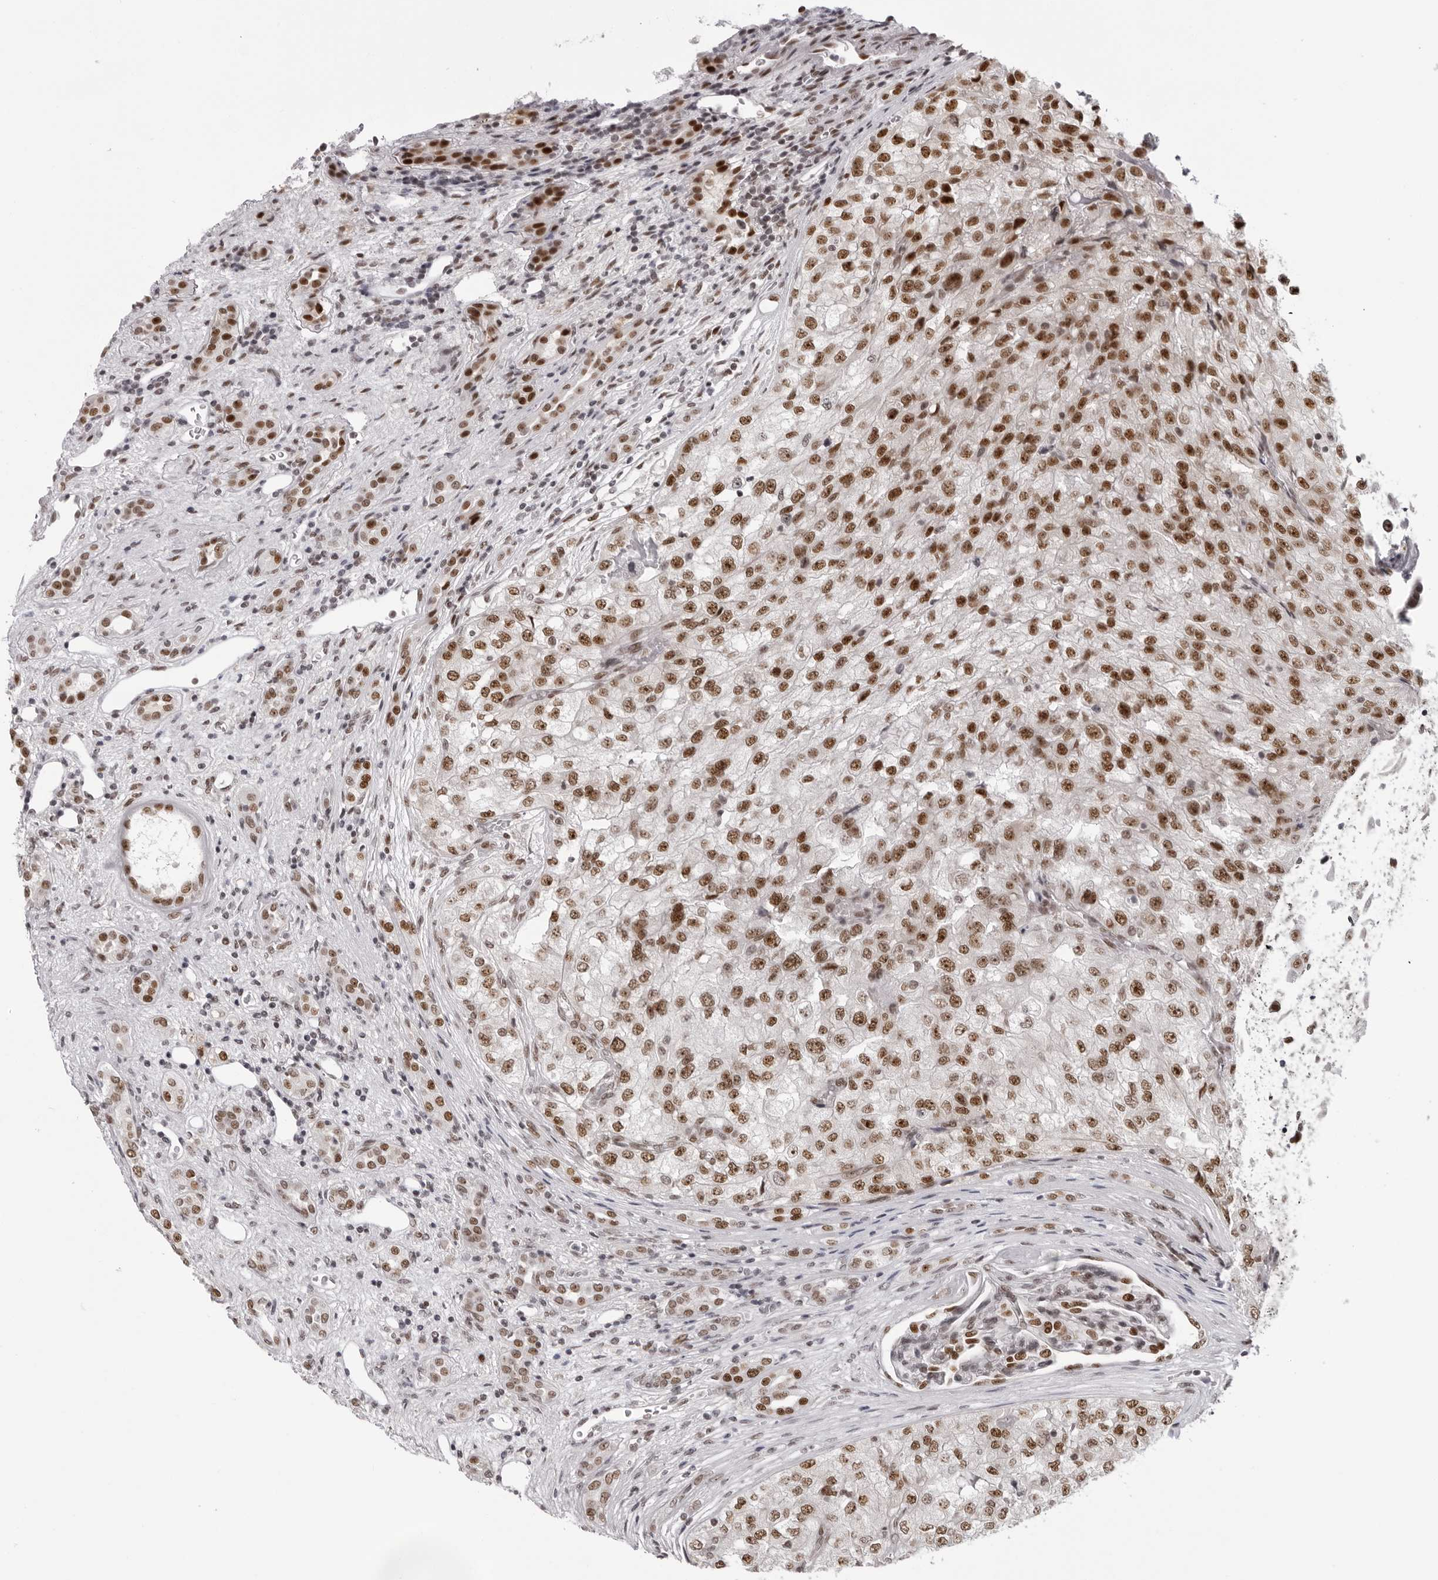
{"staining": {"intensity": "moderate", "quantity": ">75%", "location": "nuclear"}, "tissue": "renal cancer", "cell_type": "Tumor cells", "image_type": "cancer", "snomed": [{"axis": "morphology", "description": "Adenocarcinoma, NOS"}, {"axis": "topography", "description": "Kidney"}], "caption": "Immunohistochemistry photomicrograph of adenocarcinoma (renal) stained for a protein (brown), which demonstrates medium levels of moderate nuclear expression in about >75% of tumor cells.", "gene": "HEXIM2", "patient": {"sex": "female", "age": 54}}